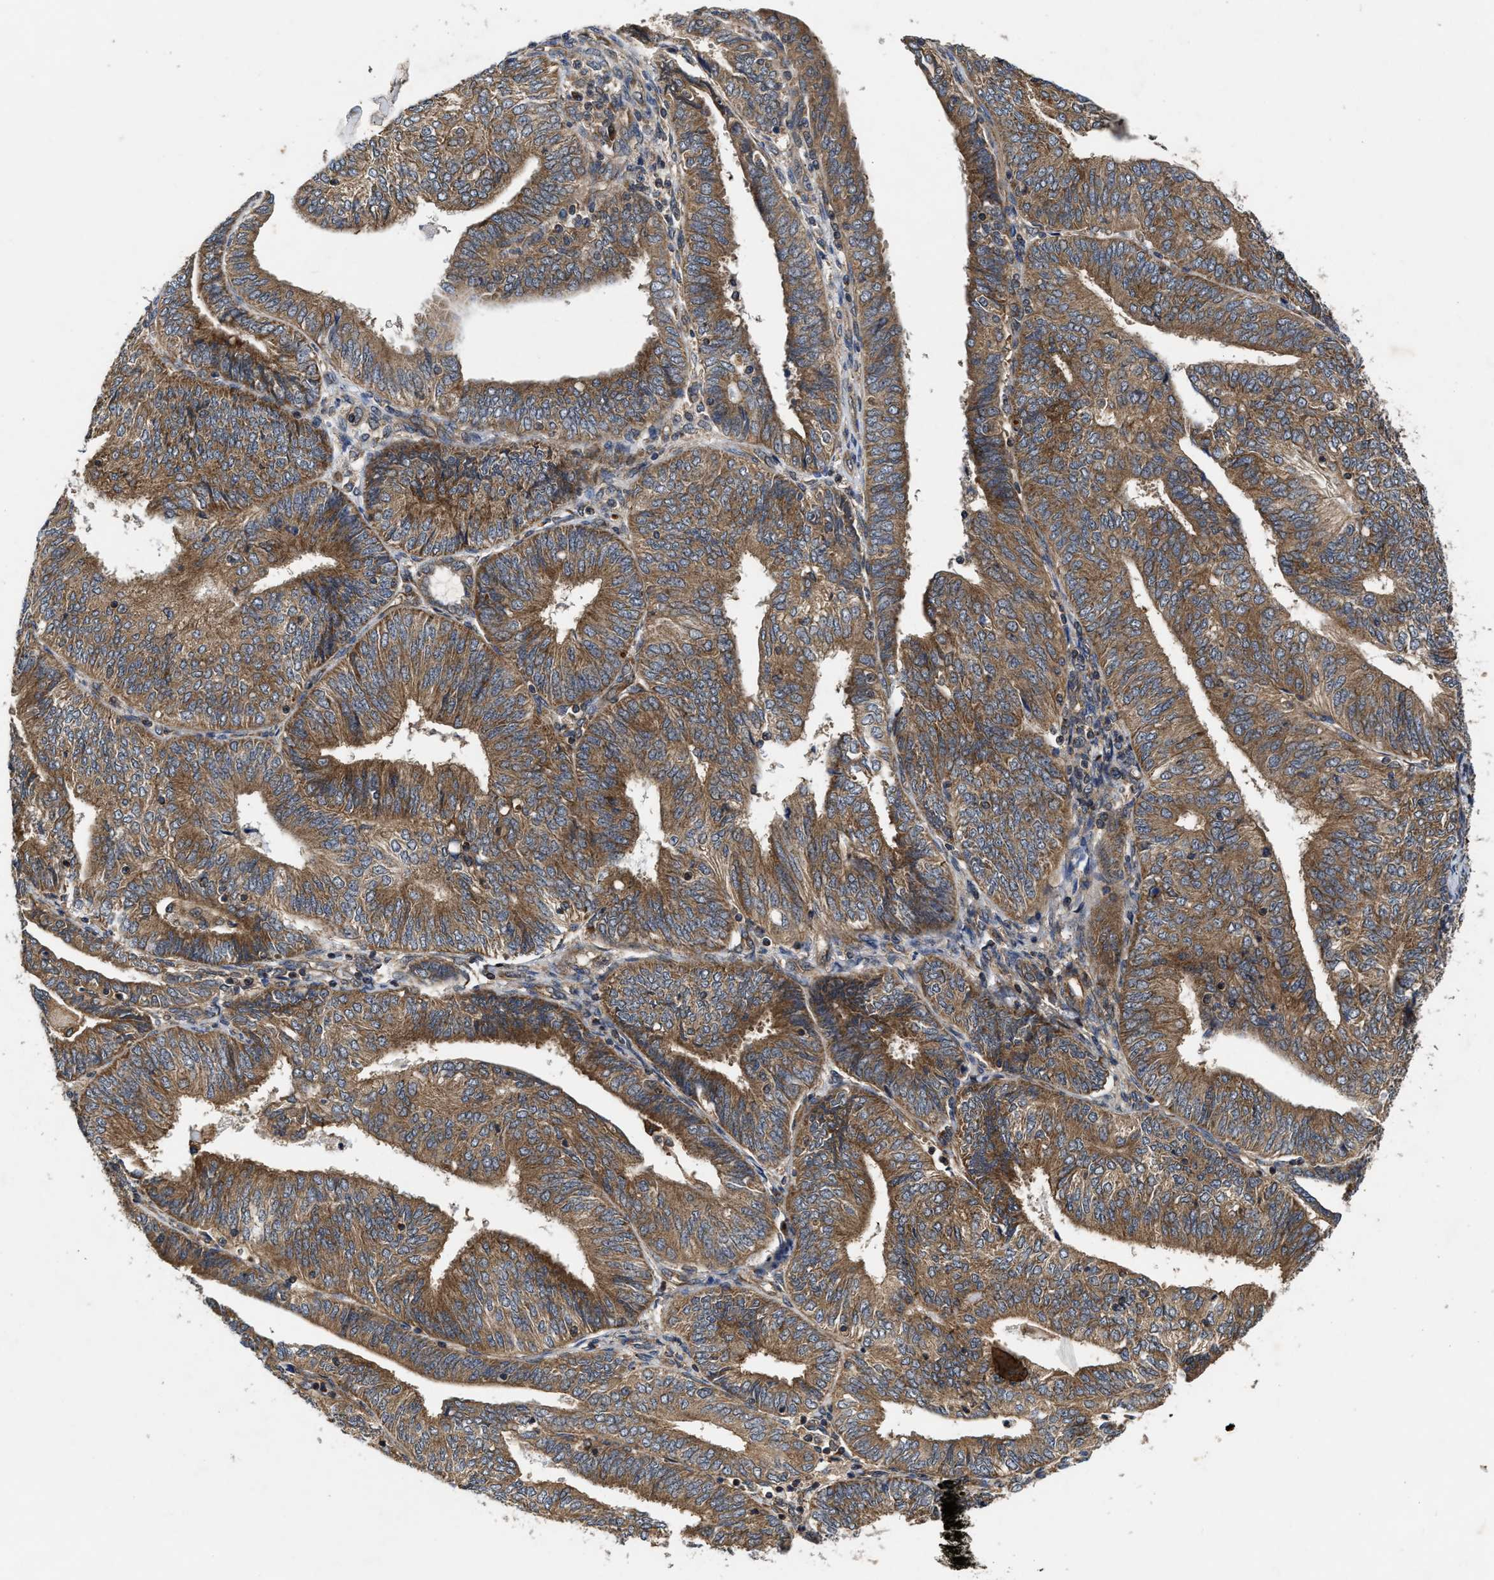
{"staining": {"intensity": "moderate", "quantity": ">75%", "location": "cytoplasmic/membranous"}, "tissue": "endometrial cancer", "cell_type": "Tumor cells", "image_type": "cancer", "snomed": [{"axis": "morphology", "description": "Adenocarcinoma, NOS"}, {"axis": "topography", "description": "Endometrium"}], "caption": "This micrograph exhibits IHC staining of endometrial adenocarcinoma, with medium moderate cytoplasmic/membranous expression in about >75% of tumor cells.", "gene": "EFNA4", "patient": {"sex": "female", "age": 58}}